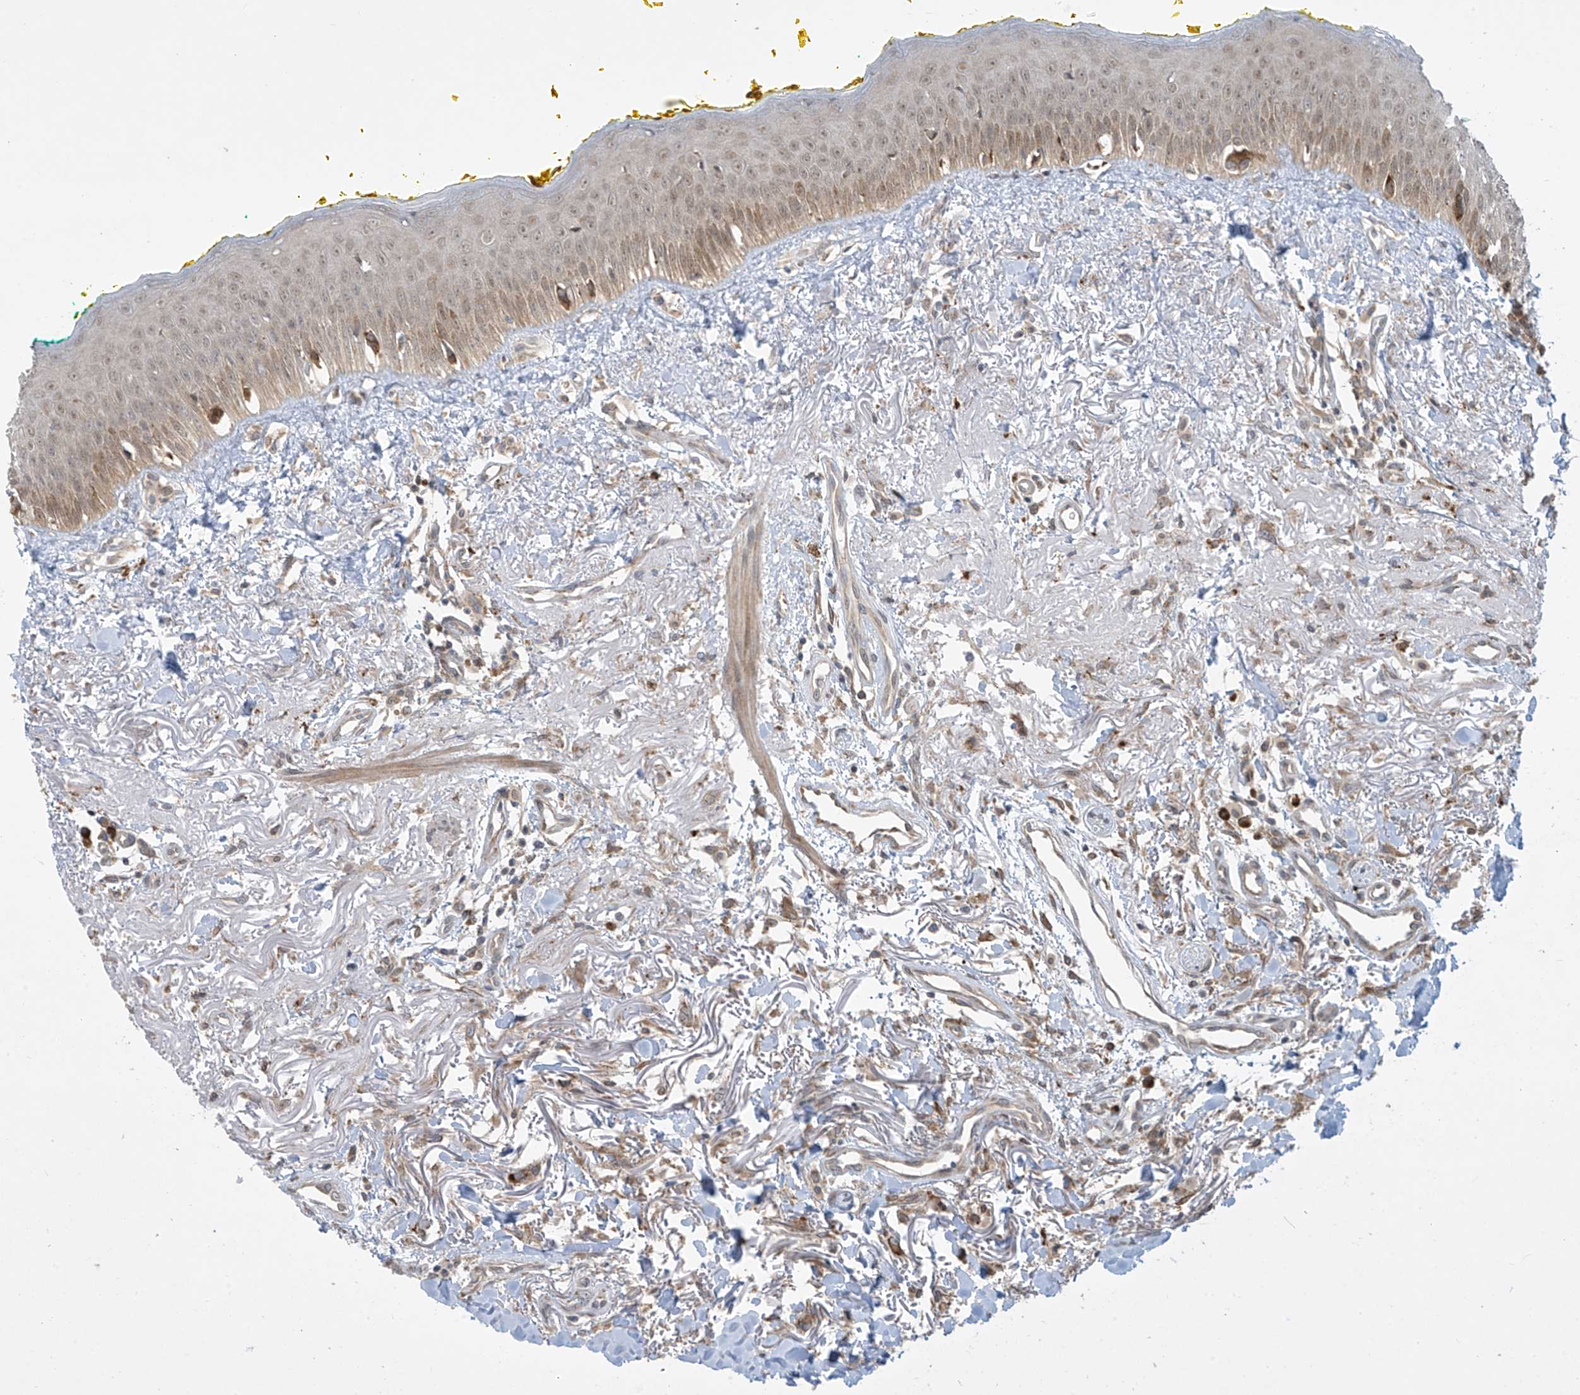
{"staining": {"intensity": "weak", "quantity": "25%-75%", "location": "cytoplasmic/membranous,nuclear"}, "tissue": "oral mucosa", "cell_type": "Squamous epithelial cells", "image_type": "normal", "snomed": [{"axis": "morphology", "description": "Normal tissue, NOS"}, {"axis": "topography", "description": "Oral tissue"}], "caption": "Immunohistochemistry (IHC) of normal human oral mucosa demonstrates low levels of weak cytoplasmic/membranous,nuclear expression in about 25%-75% of squamous epithelial cells. Nuclei are stained in blue.", "gene": "PPAT", "patient": {"sex": "female", "age": 70}}